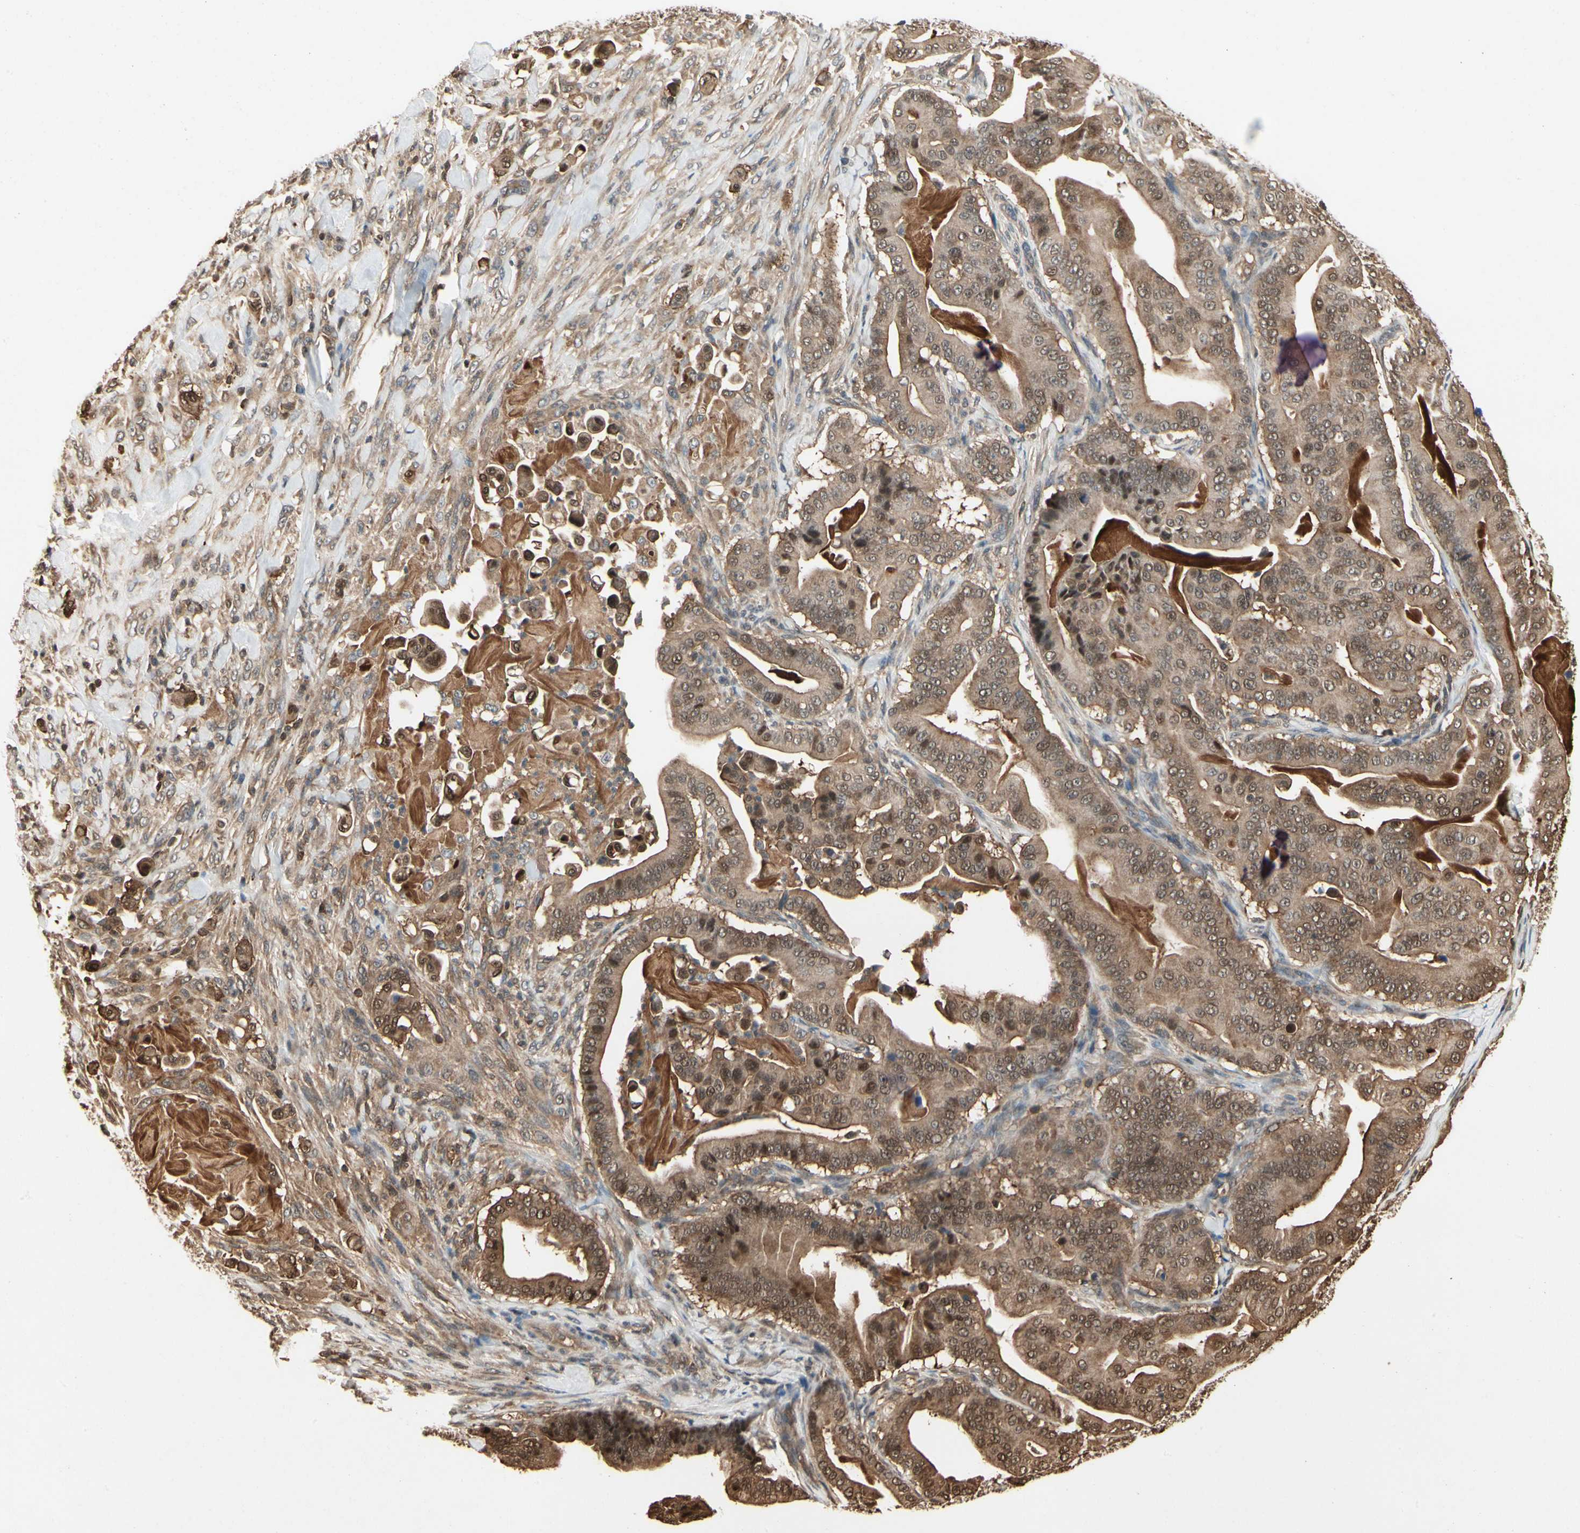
{"staining": {"intensity": "moderate", "quantity": ">75%", "location": "cytoplasmic/membranous"}, "tissue": "pancreatic cancer", "cell_type": "Tumor cells", "image_type": "cancer", "snomed": [{"axis": "morphology", "description": "Adenocarcinoma, NOS"}, {"axis": "topography", "description": "Pancreas"}], "caption": "Immunohistochemistry (IHC) histopathology image of pancreatic cancer (adenocarcinoma) stained for a protein (brown), which shows medium levels of moderate cytoplasmic/membranous positivity in approximately >75% of tumor cells.", "gene": "YWHAQ", "patient": {"sex": "male", "age": 63}}